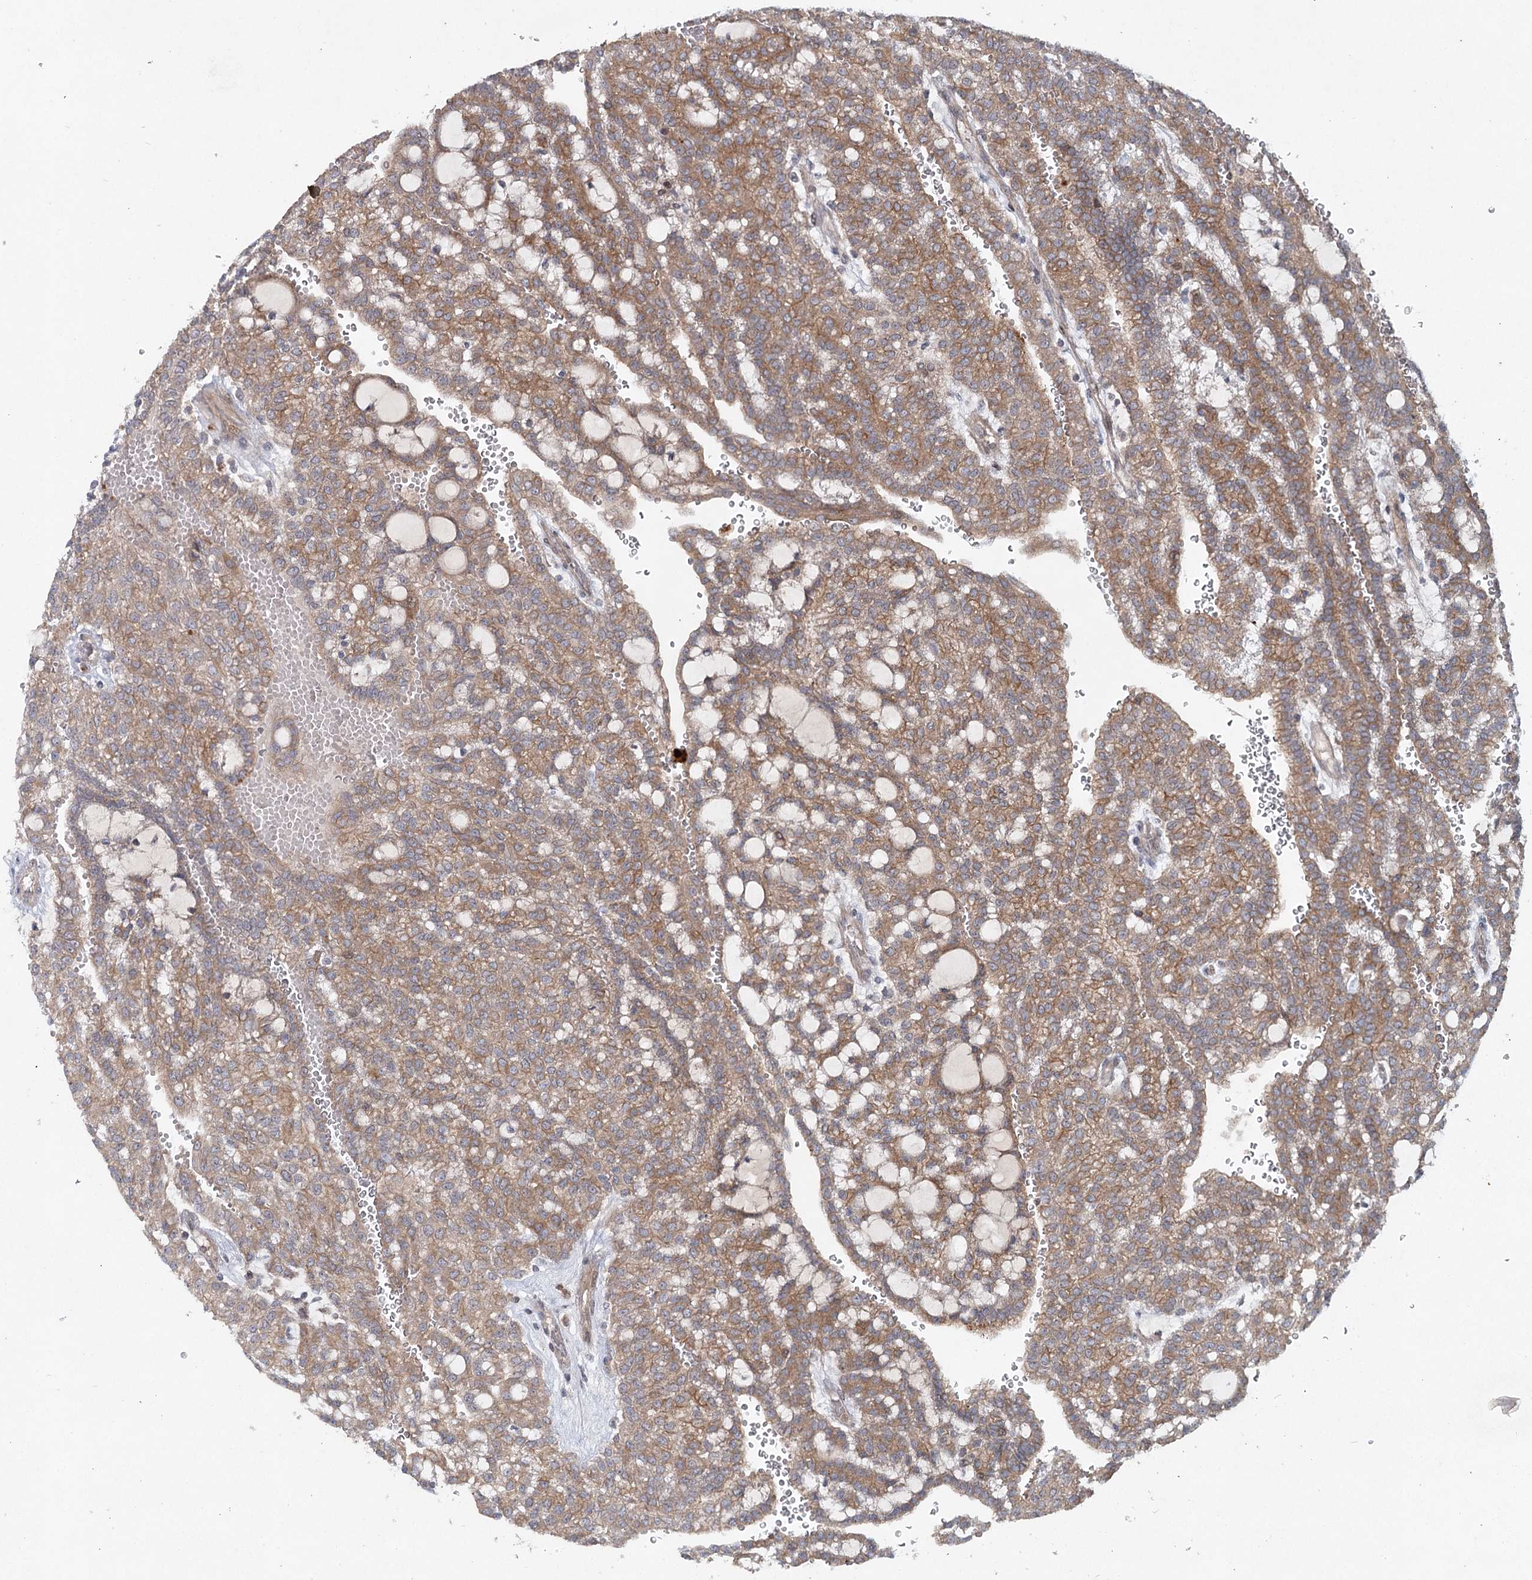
{"staining": {"intensity": "moderate", "quantity": ">75%", "location": "cytoplasmic/membranous"}, "tissue": "renal cancer", "cell_type": "Tumor cells", "image_type": "cancer", "snomed": [{"axis": "morphology", "description": "Adenocarcinoma, NOS"}, {"axis": "topography", "description": "Kidney"}], "caption": "The photomicrograph displays staining of renal cancer (adenocarcinoma), revealing moderate cytoplasmic/membranous protein staining (brown color) within tumor cells.", "gene": "MAP3K13", "patient": {"sex": "male", "age": 63}}